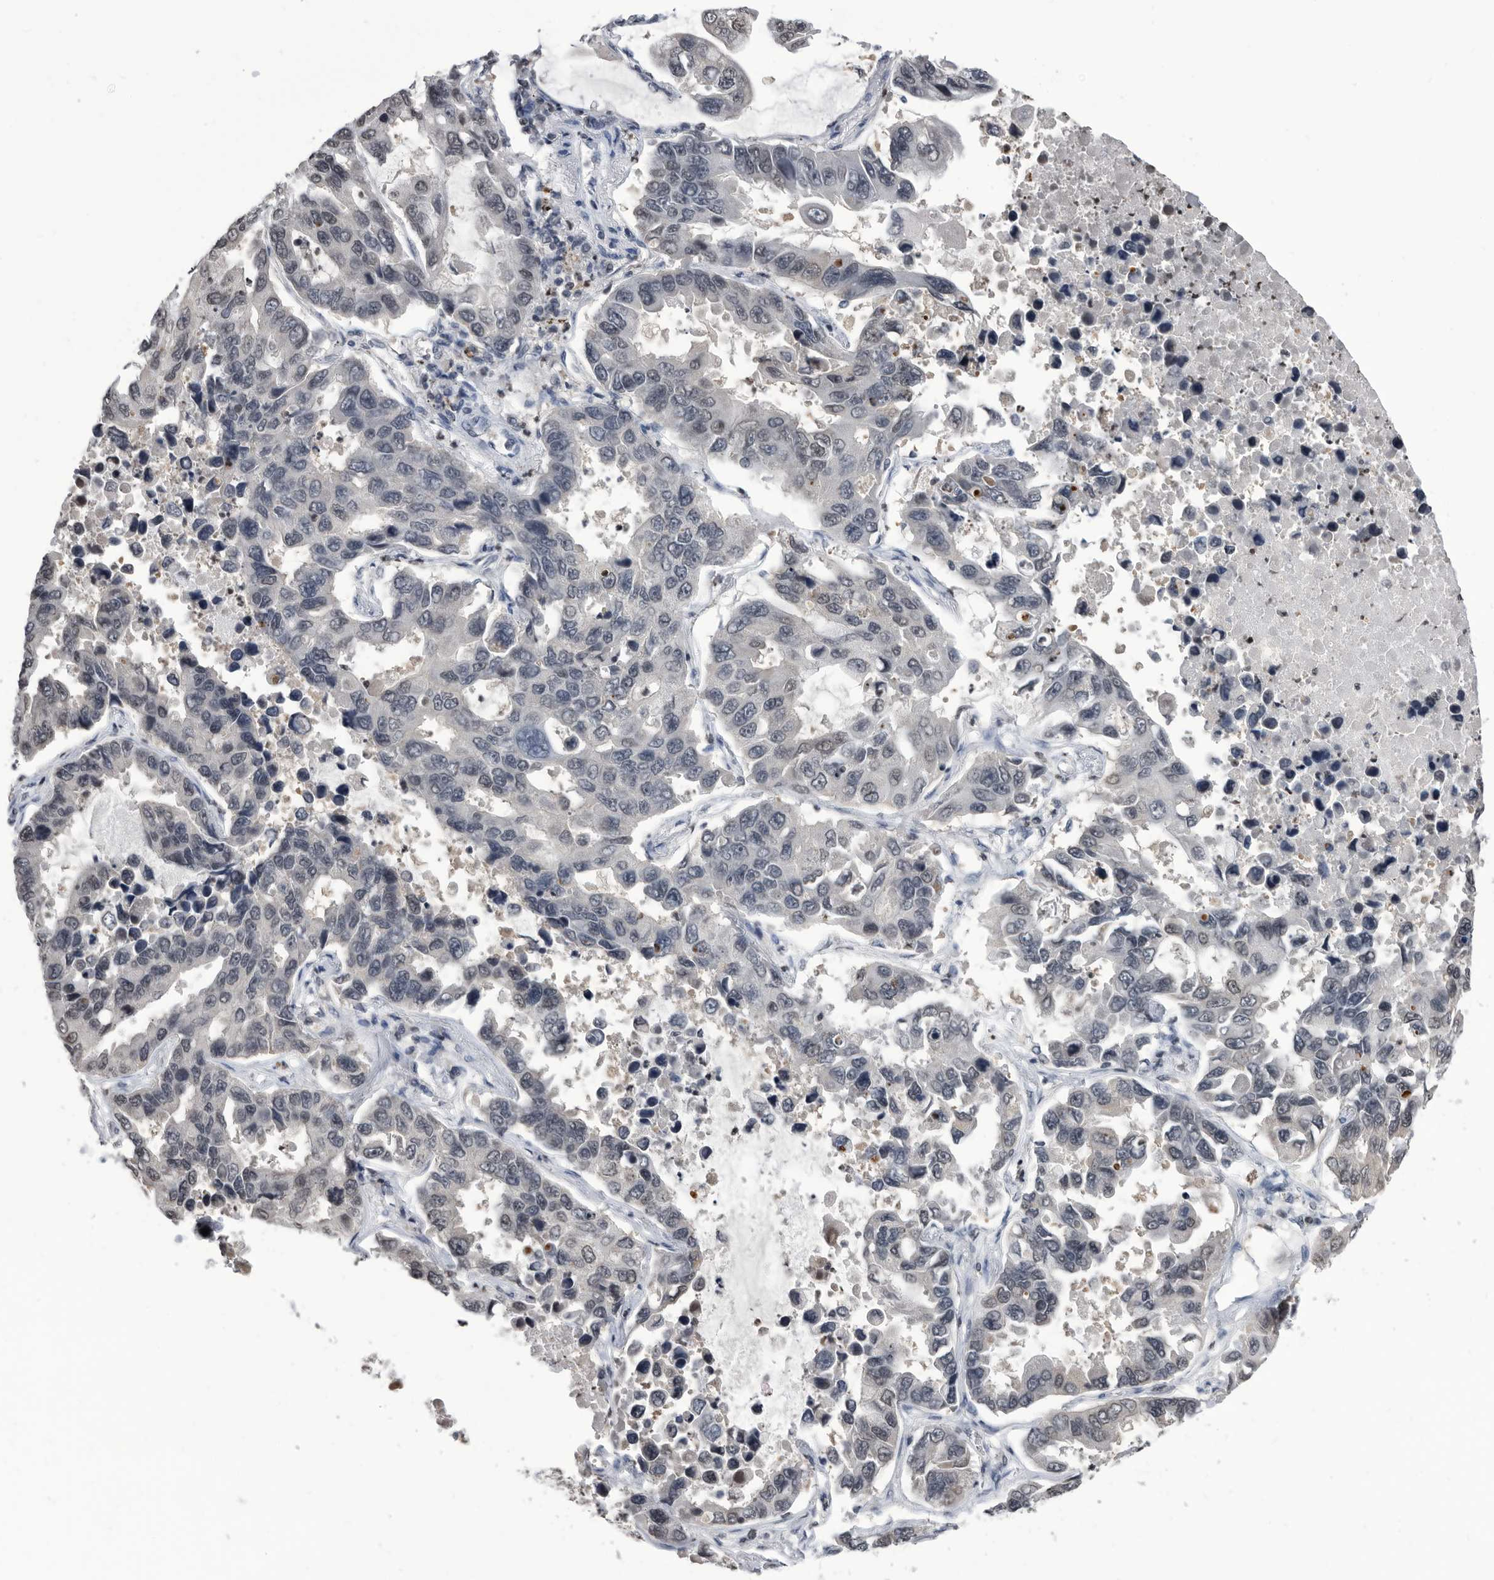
{"staining": {"intensity": "moderate", "quantity": "<25%", "location": "nuclear"}, "tissue": "lung cancer", "cell_type": "Tumor cells", "image_type": "cancer", "snomed": [{"axis": "morphology", "description": "Adenocarcinoma, NOS"}, {"axis": "topography", "description": "Lung"}], "caption": "Human lung adenocarcinoma stained with a protein marker reveals moderate staining in tumor cells.", "gene": "TSTD1", "patient": {"sex": "male", "age": 64}}